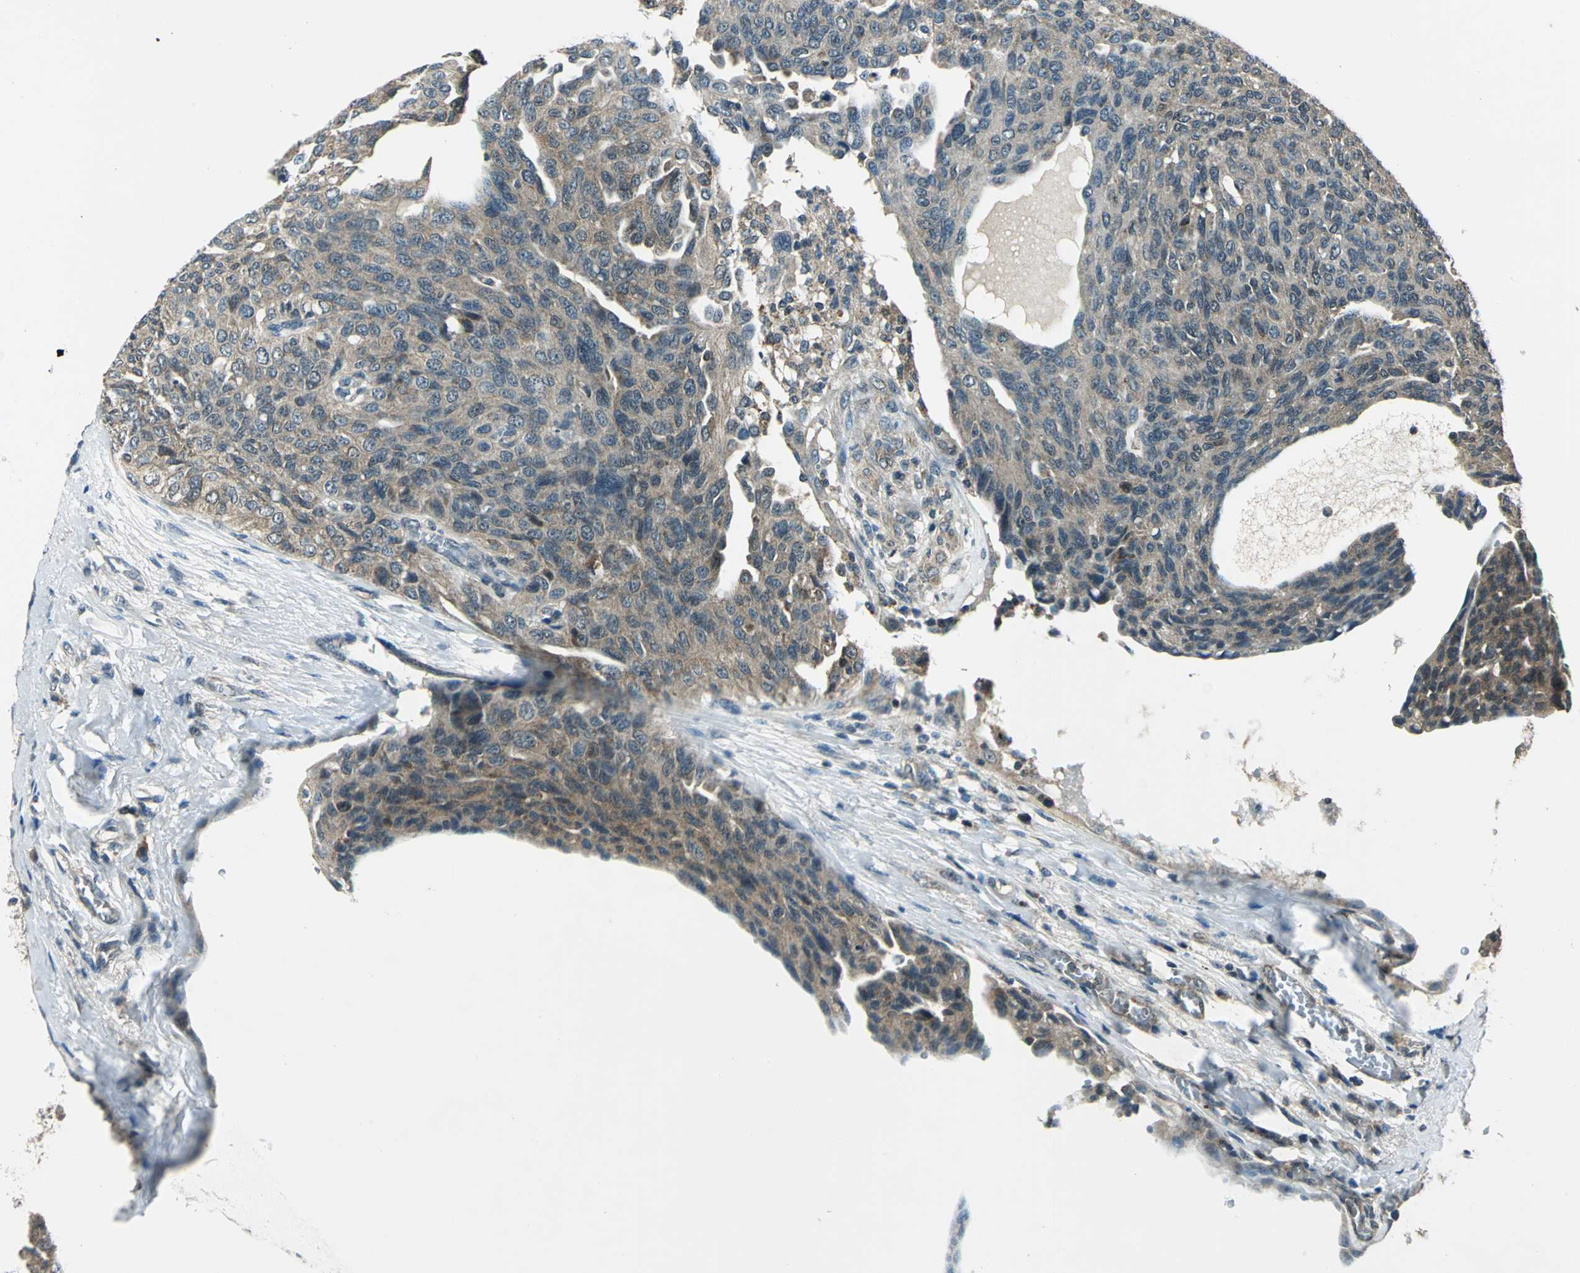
{"staining": {"intensity": "moderate", "quantity": ">75%", "location": "cytoplasmic/membranous"}, "tissue": "ovarian cancer", "cell_type": "Tumor cells", "image_type": "cancer", "snomed": [{"axis": "morphology", "description": "Carcinoma, endometroid"}, {"axis": "topography", "description": "Ovary"}], "caption": "Protein positivity by IHC exhibits moderate cytoplasmic/membranous expression in about >75% of tumor cells in ovarian endometroid carcinoma.", "gene": "NUDT2", "patient": {"sex": "female", "age": 60}}